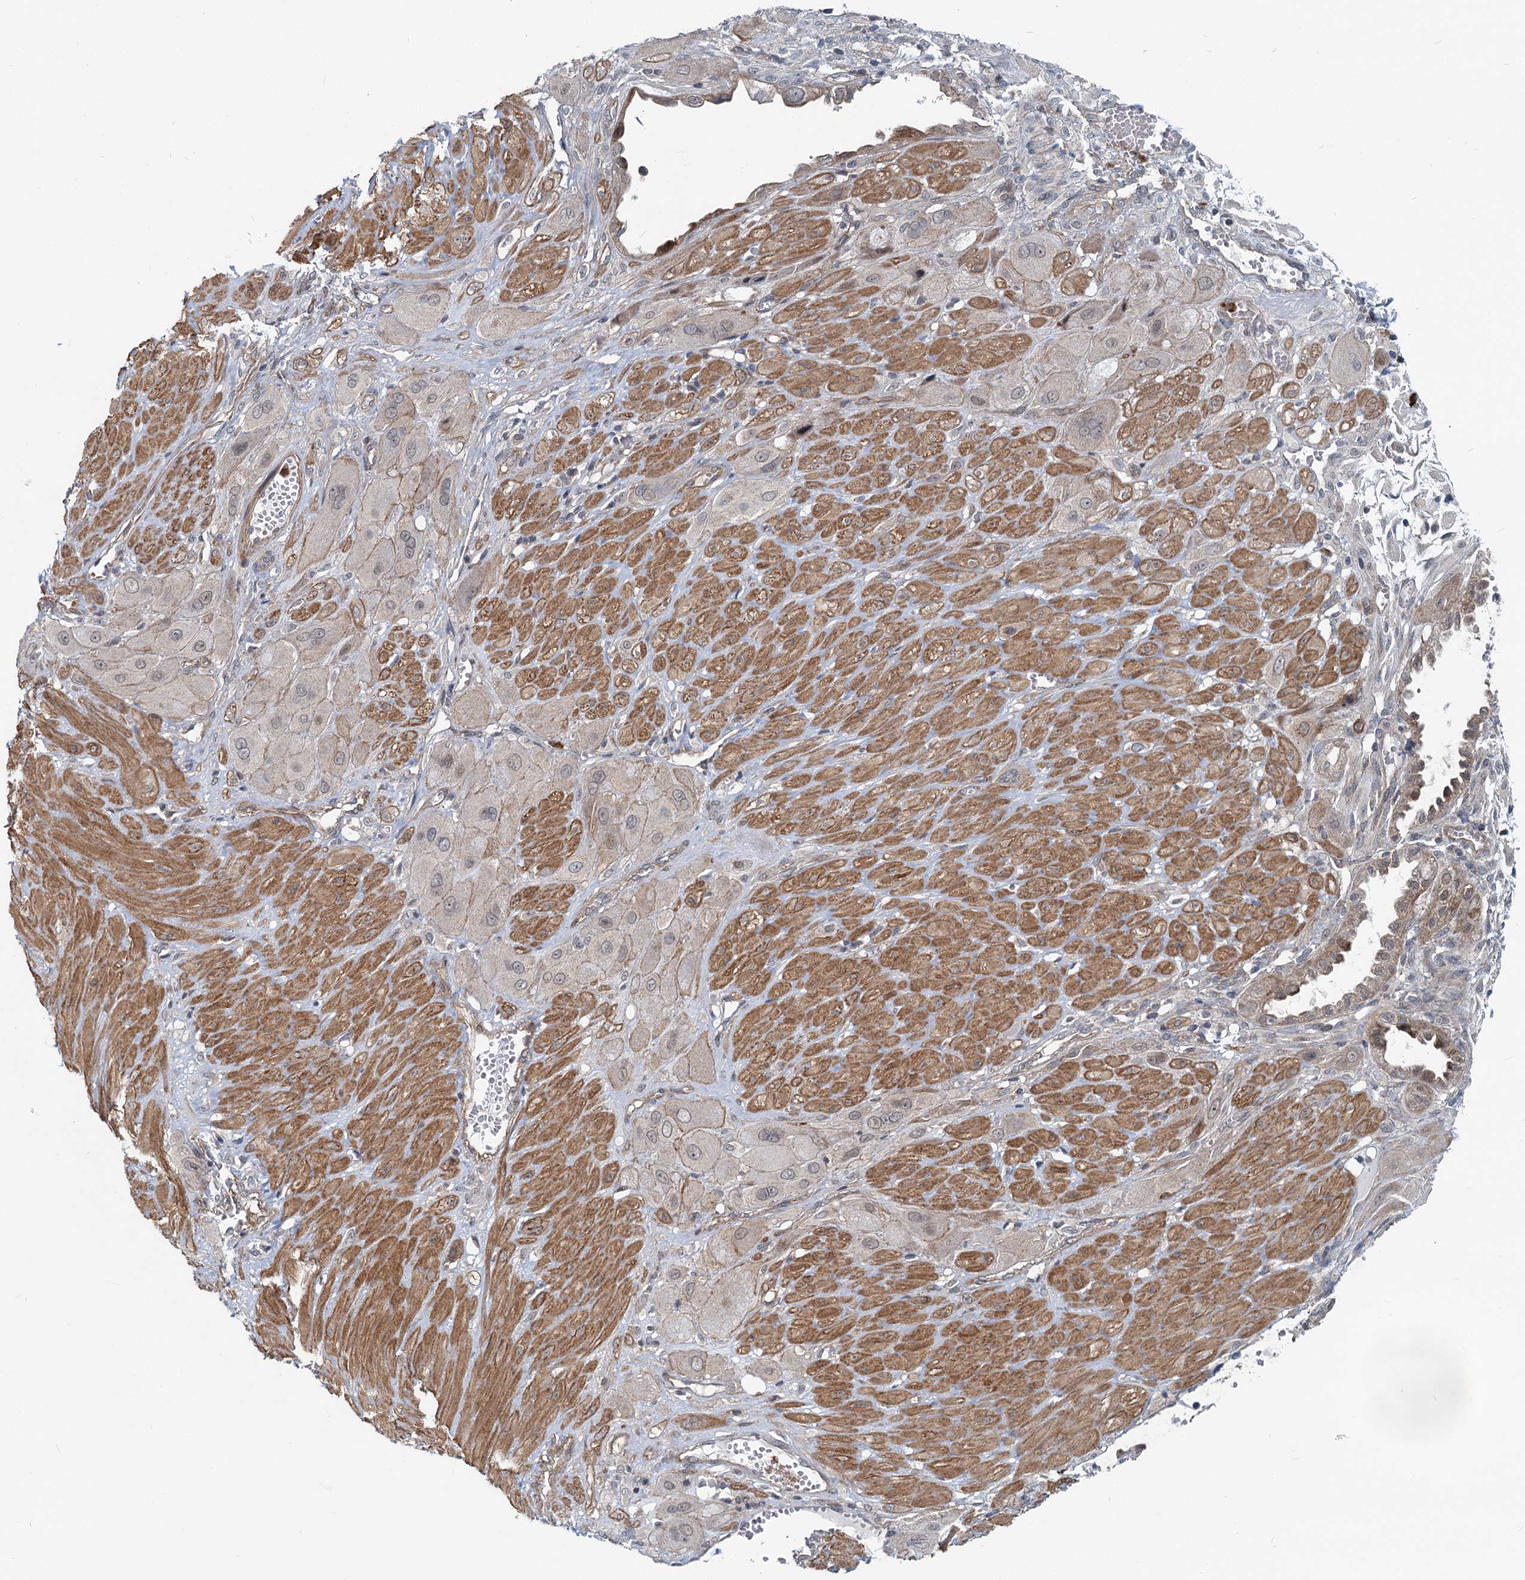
{"staining": {"intensity": "weak", "quantity": "<25%", "location": "cytoplasmic/membranous"}, "tissue": "cervical cancer", "cell_type": "Tumor cells", "image_type": "cancer", "snomed": [{"axis": "morphology", "description": "Squamous cell carcinoma, NOS"}, {"axis": "topography", "description": "Cervix"}], "caption": "An immunohistochemistry (IHC) image of cervical squamous cell carcinoma is shown. There is no staining in tumor cells of cervical squamous cell carcinoma. (Stains: DAB IHC with hematoxylin counter stain, Microscopy: brightfield microscopy at high magnification).", "gene": "ADCY2", "patient": {"sex": "female", "age": 34}}